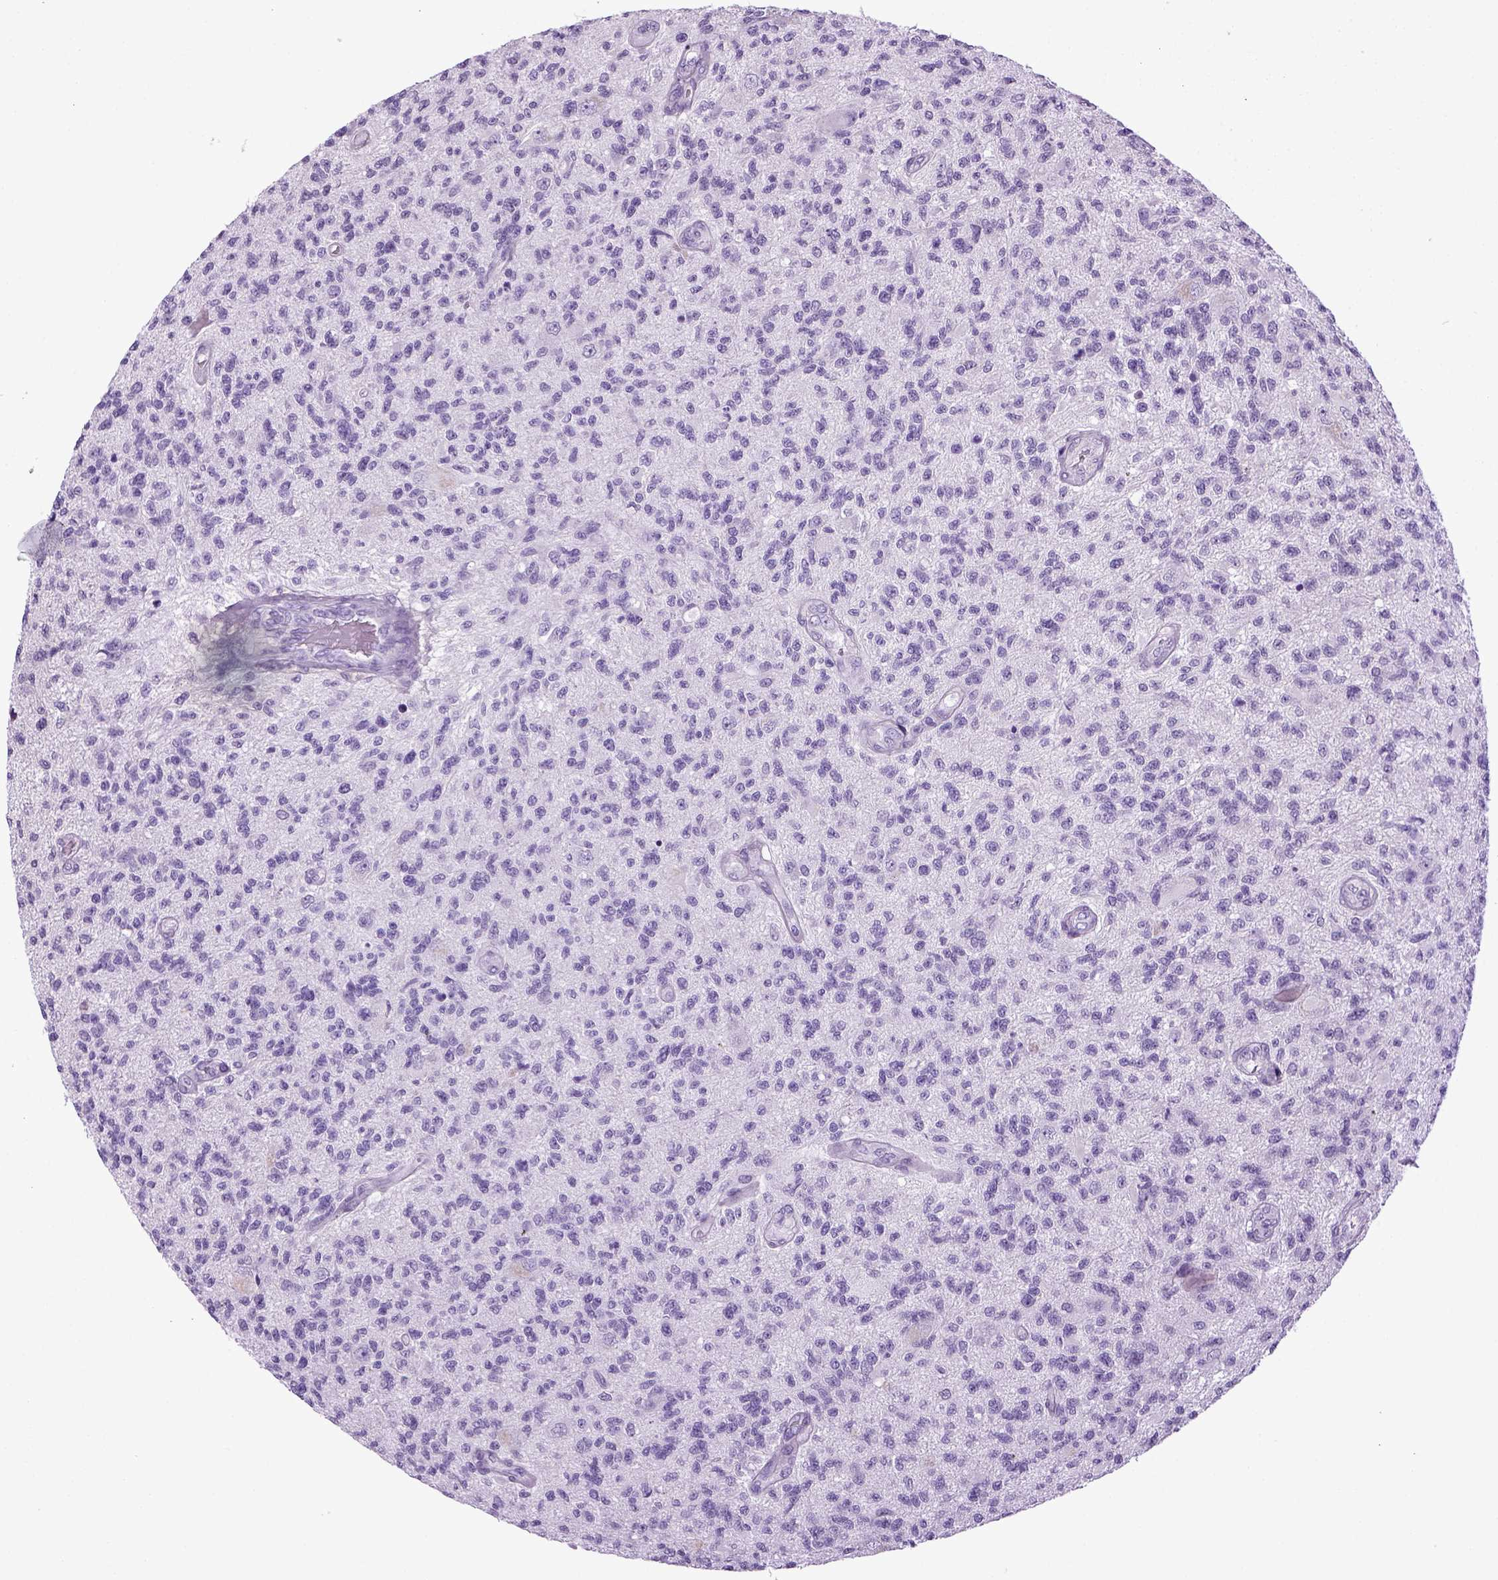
{"staining": {"intensity": "negative", "quantity": "none", "location": "none"}, "tissue": "glioma", "cell_type": "Tumor cells", "image_type": "cancer", "snomed": [{"axis": "morphology", "description": "Glioma, malignant, High grade"}, {"axis": "topography", "description": "Brain"}], "caption": "An IHC photomicrograph of high-grade glioma (malignant) is shown. There is no staining in tumor cells of high-grade glioma (malignant).", "gene": "HMCN2", "patient": {"sex": "male", "age": 56}}